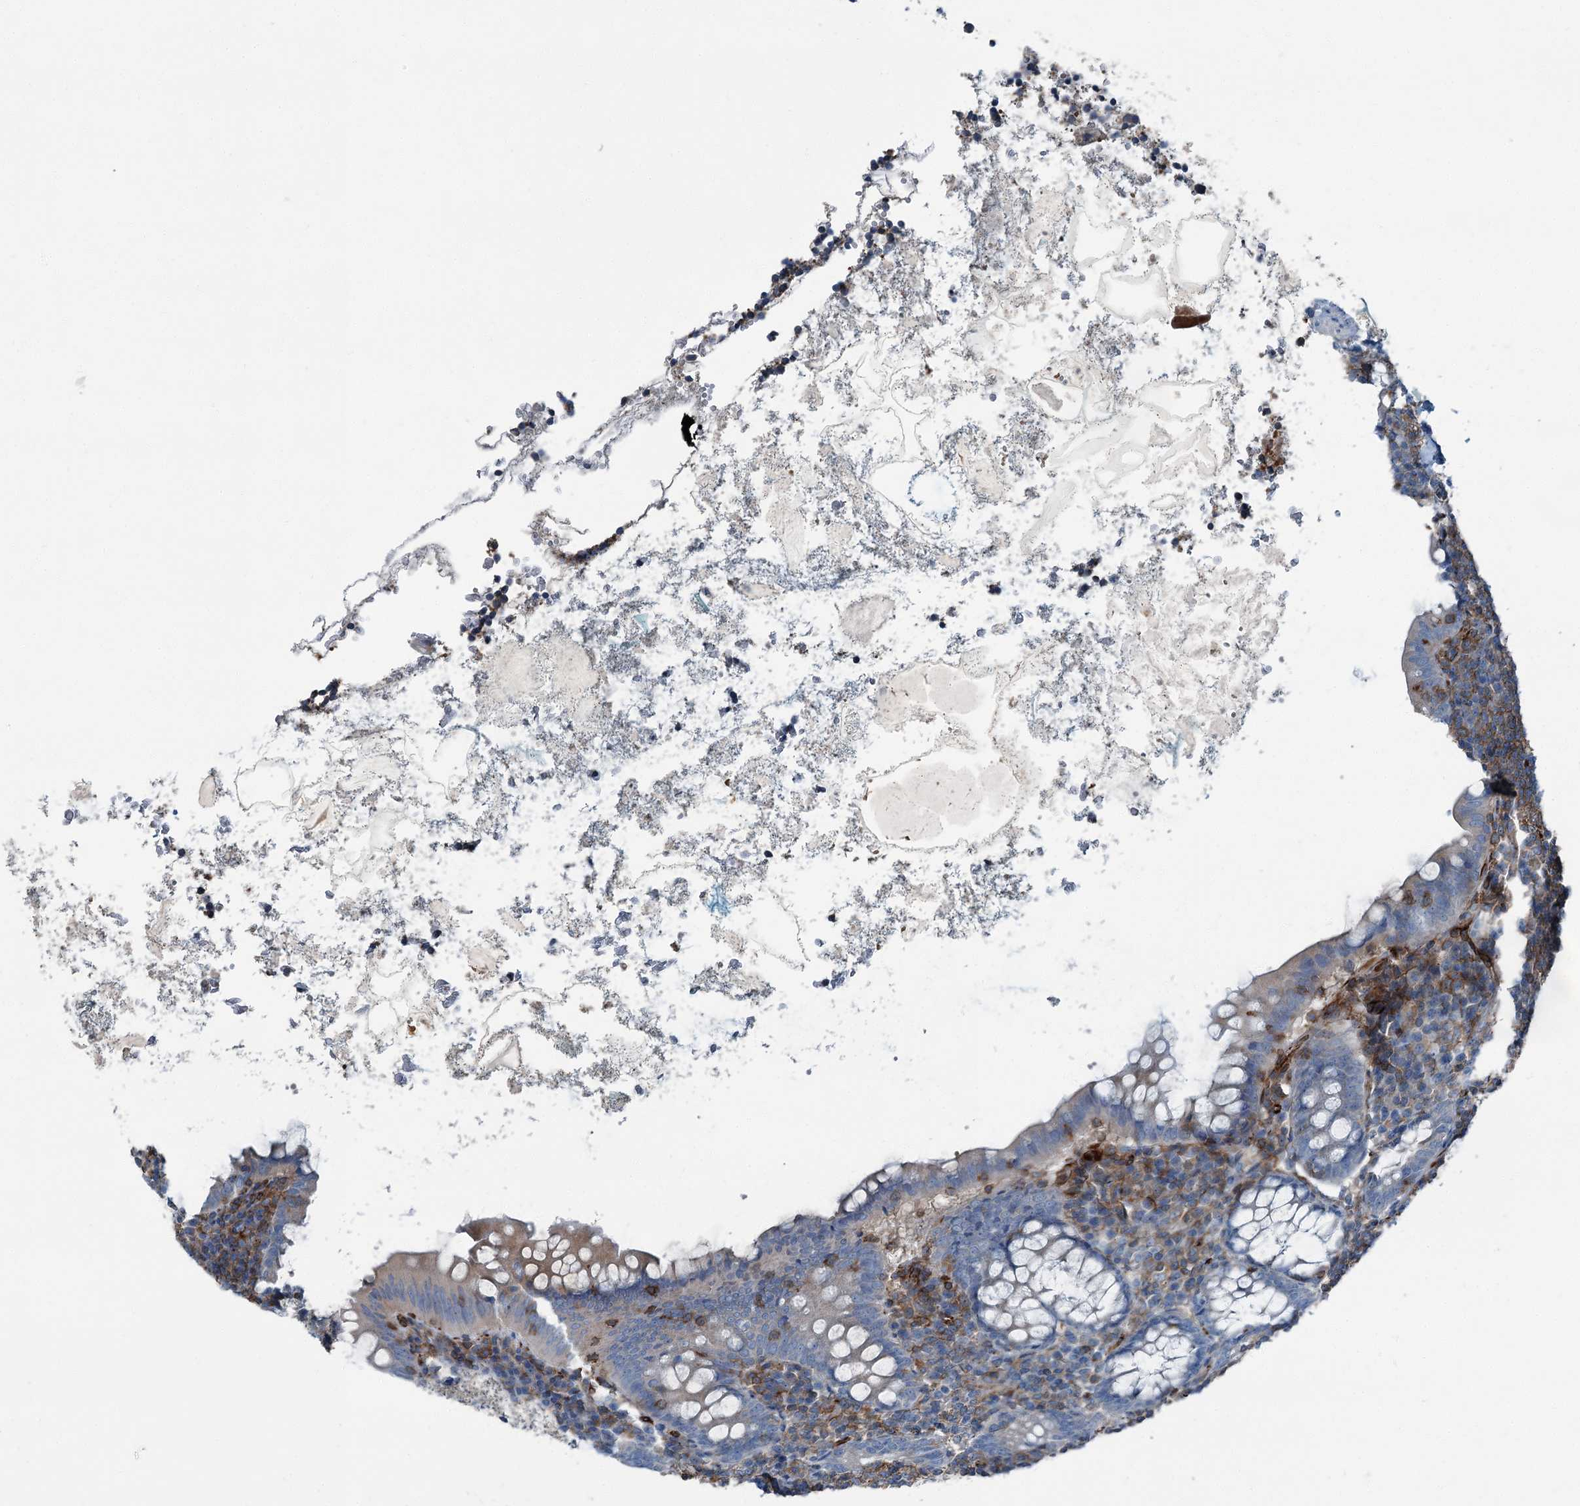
{"staining": {"intensity": "weak", "quantity": "<25%", "location": "cytoplasmic/membranous"}, "tissue": "appendix", "cell_type": "Glandular cells", "image_type": "normal", "snomed": [{"axis": "morphology", "description": "Normal tissue, NOS"}, {"axis": "topography", "description": "Appendix"}], "caption": "Immunohistochemistry (IHC) histopathology image of benign human appendix stained for a protein (brown), which reveals no positivity in glandular cells. The staining is performed using DAB (3,3'-diaminobenzidine) brown chromogen with nuclei counter-stained in using hematoxylin.", "gene": "AXL", "patient": {"sex": "female", "age": 33}}